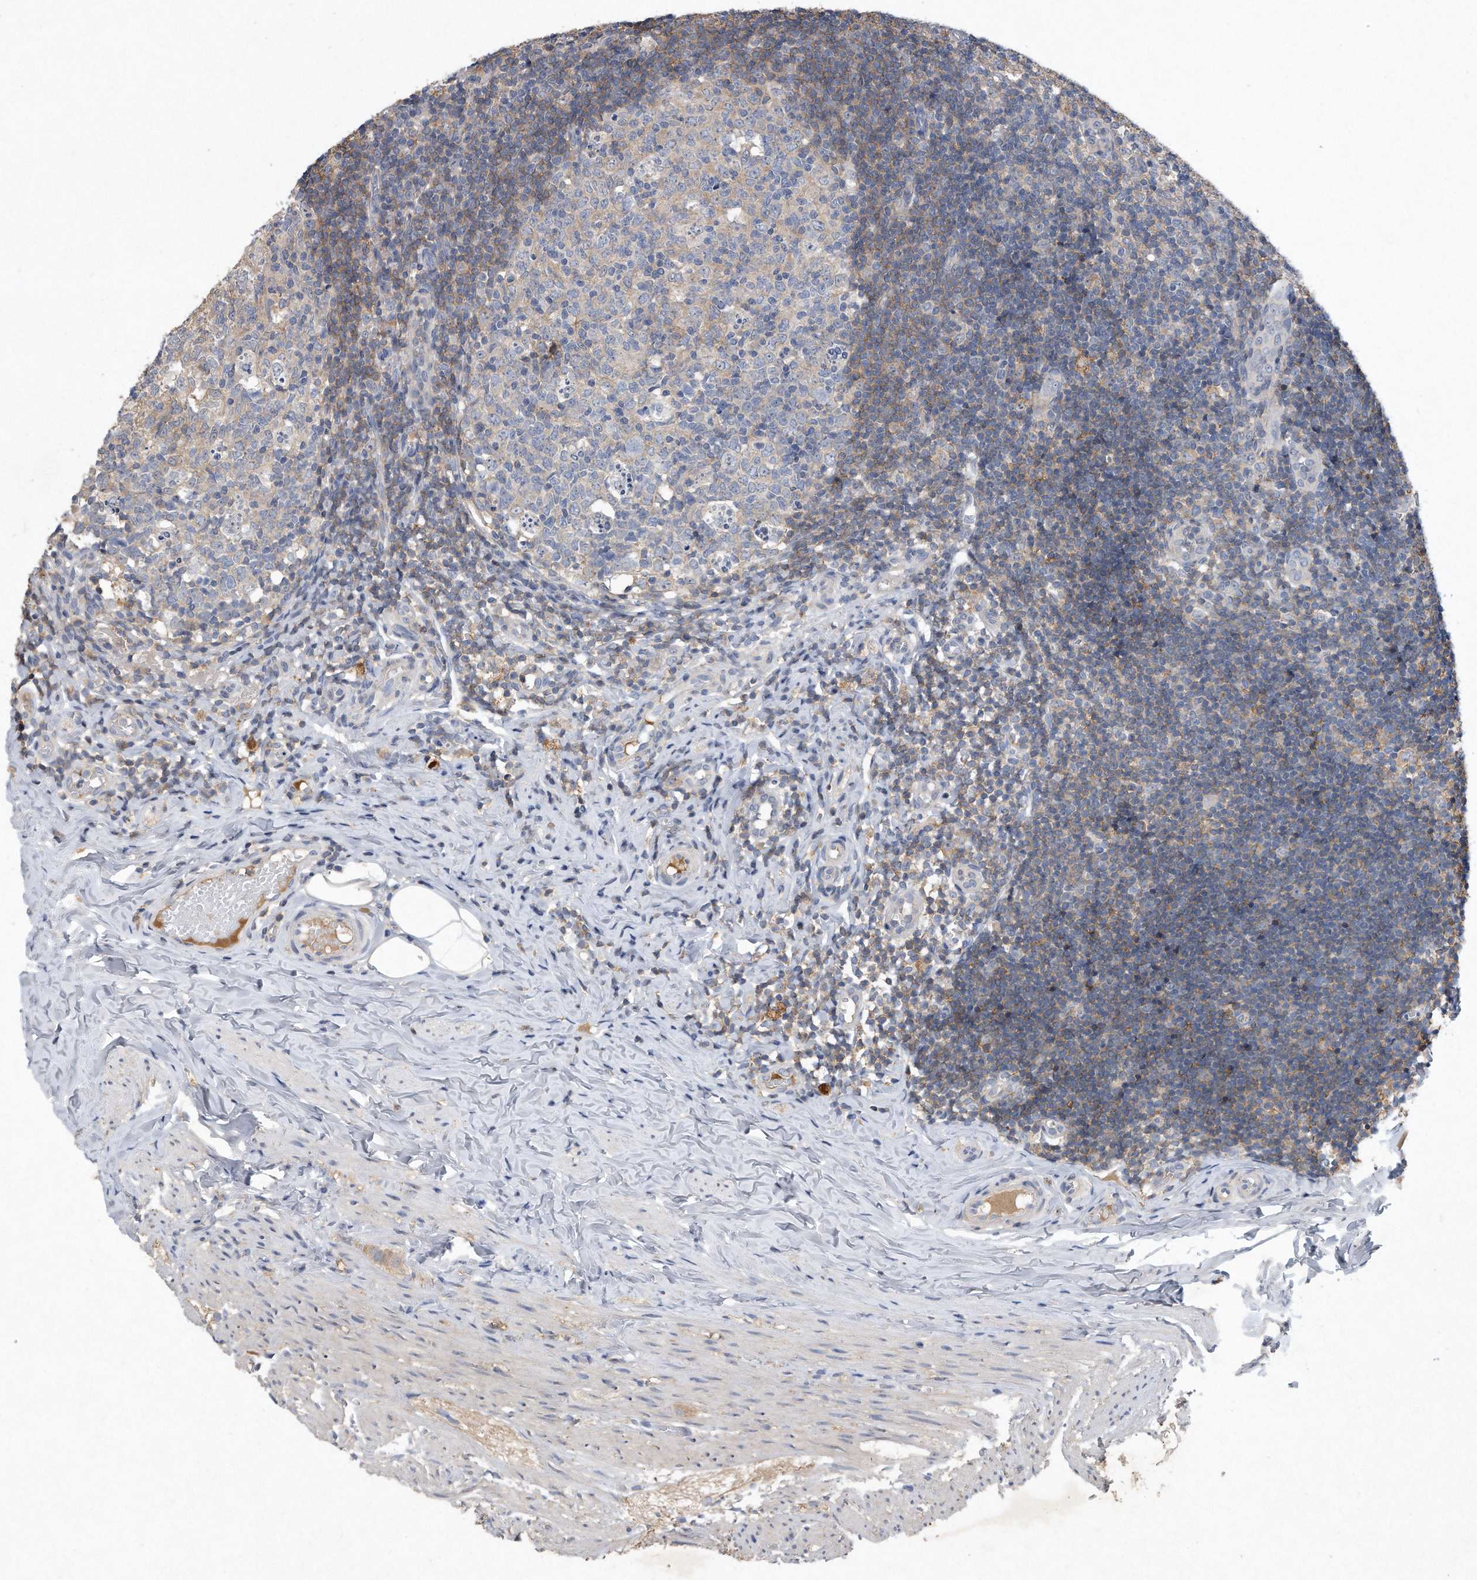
{"staining": {"intensity": "negative", "quantity": "none", "location": "none"}, "tissue": "appendix", "cell_type": "Glandular cells", "image_type": "normal", "snomed": [{"axis": "morphology", "description": "Normal tissue, NOS"}, {"axis": "topography", "description": "Appendix"}], "caption": "A photomicrograph of human appendix is negative for staining in glandular cells. Brightfield microscopy of immunohistochemistry stained with DAB (3,3'-diaminobenzidine) (brown) and hematoxylin (blue), captured at high magnification.", "gene": "PGBD2", "patient": {"sex": "male", "age": 8}}